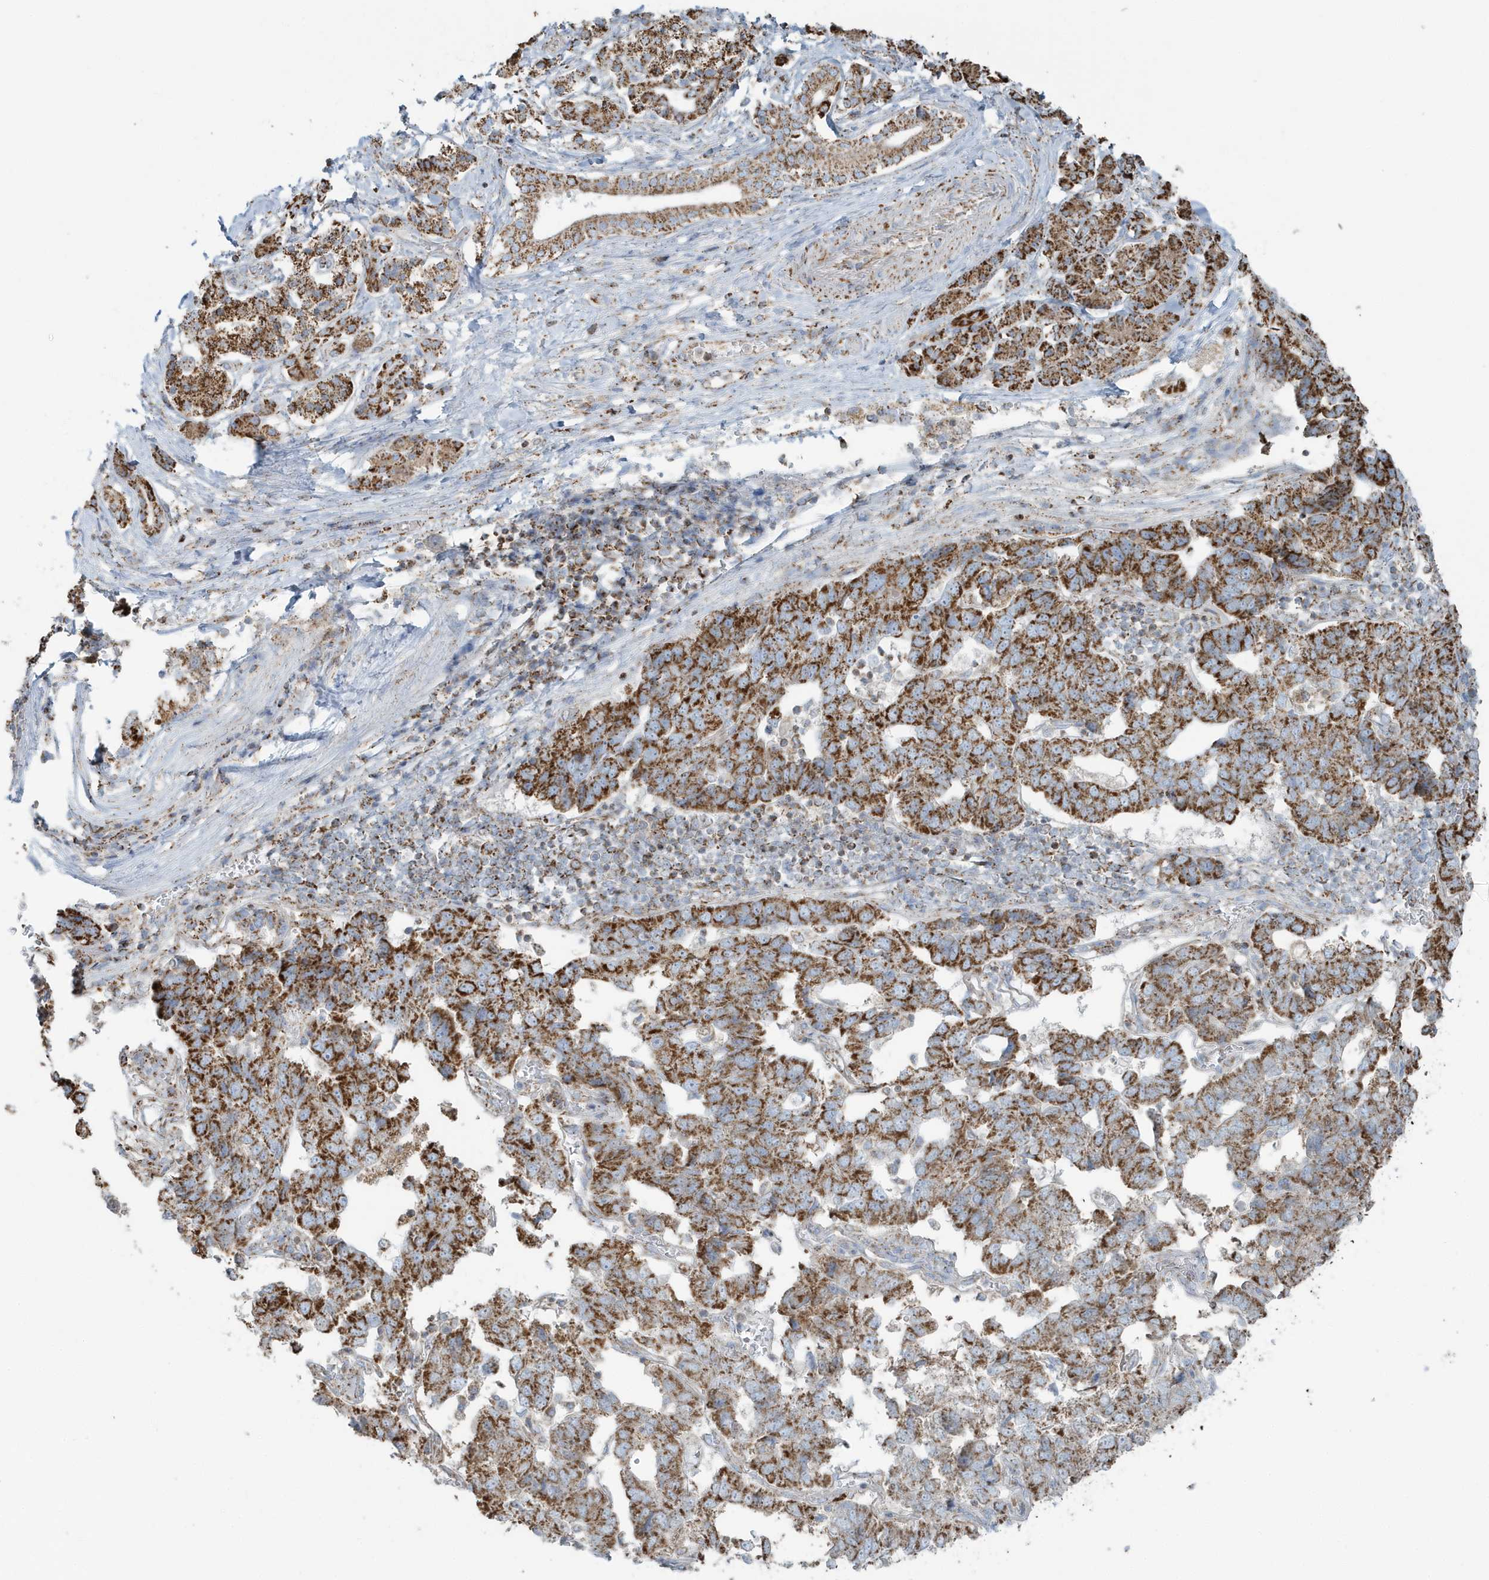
{"staining": {"intensity": "strong", "quantity": ">75%", "location": "cytoplasmic/membranous"}, "tissue": "pancreatic cancer", "cell_type": "Tumor cells", "image_type": "cancer", "snomed": [{"axis": "morphology", "description": "Adenocarcinoma, NOS"}, {"axis": "topography", "description": "Pancreas"}], "caption": "This image demonstrates pancreatic cancer stained with immunohistochemistry to label a protein in brown. The cytoplasmic/membranous of tumor cells show strong positivity for the protein. Nuclei are counter-stained blue.", "gene": "RAB11FIP3", "patient": {"sex": "female", "age": 61}}